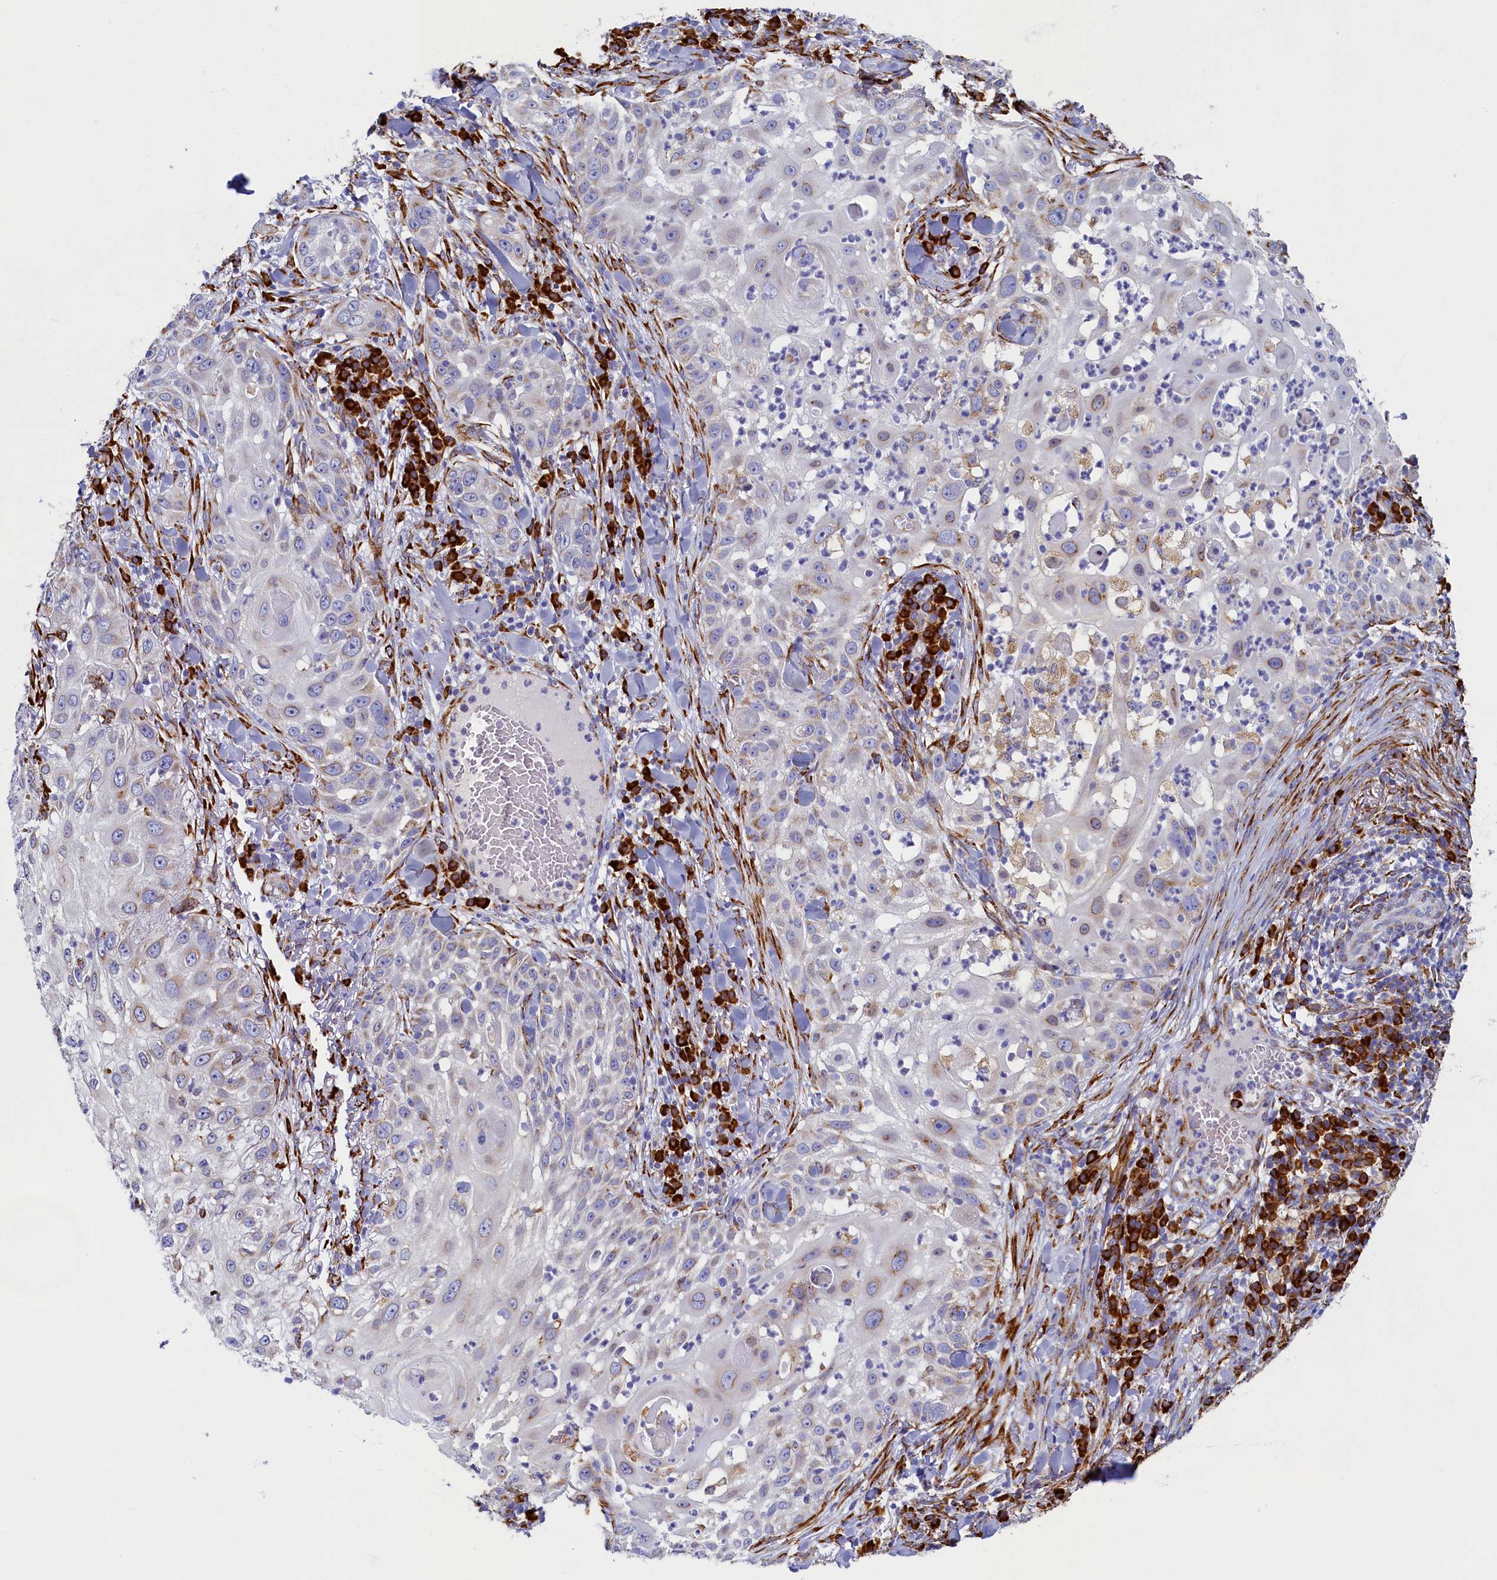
{"staining": {"intensity": "moderate", "quantity": "<25%", "location": "cytoplasmic/membranous"}, "tissue": "skin cancer", "cell_type": "Tumor cells", "image_type": "cancer", "snomed": [{"axis": "morphology", "description": "Squamous cell carcinoma, NOS"}, {"axis": "topography", "description": "Skin"}], "caption": "Immunohistochemistry (IHC) (DAB (3,3'-diaminobenzidine)) staining of human skin cancer (squamous cell carcinoma) shows moderate cytoplasmic/membranous protein expression in approximately <25% of tumor cells. (IHC, brightfield microscopy, high magnification).", "gene": "TMEM18", "patient": {"sex": "female", "age": 44}}